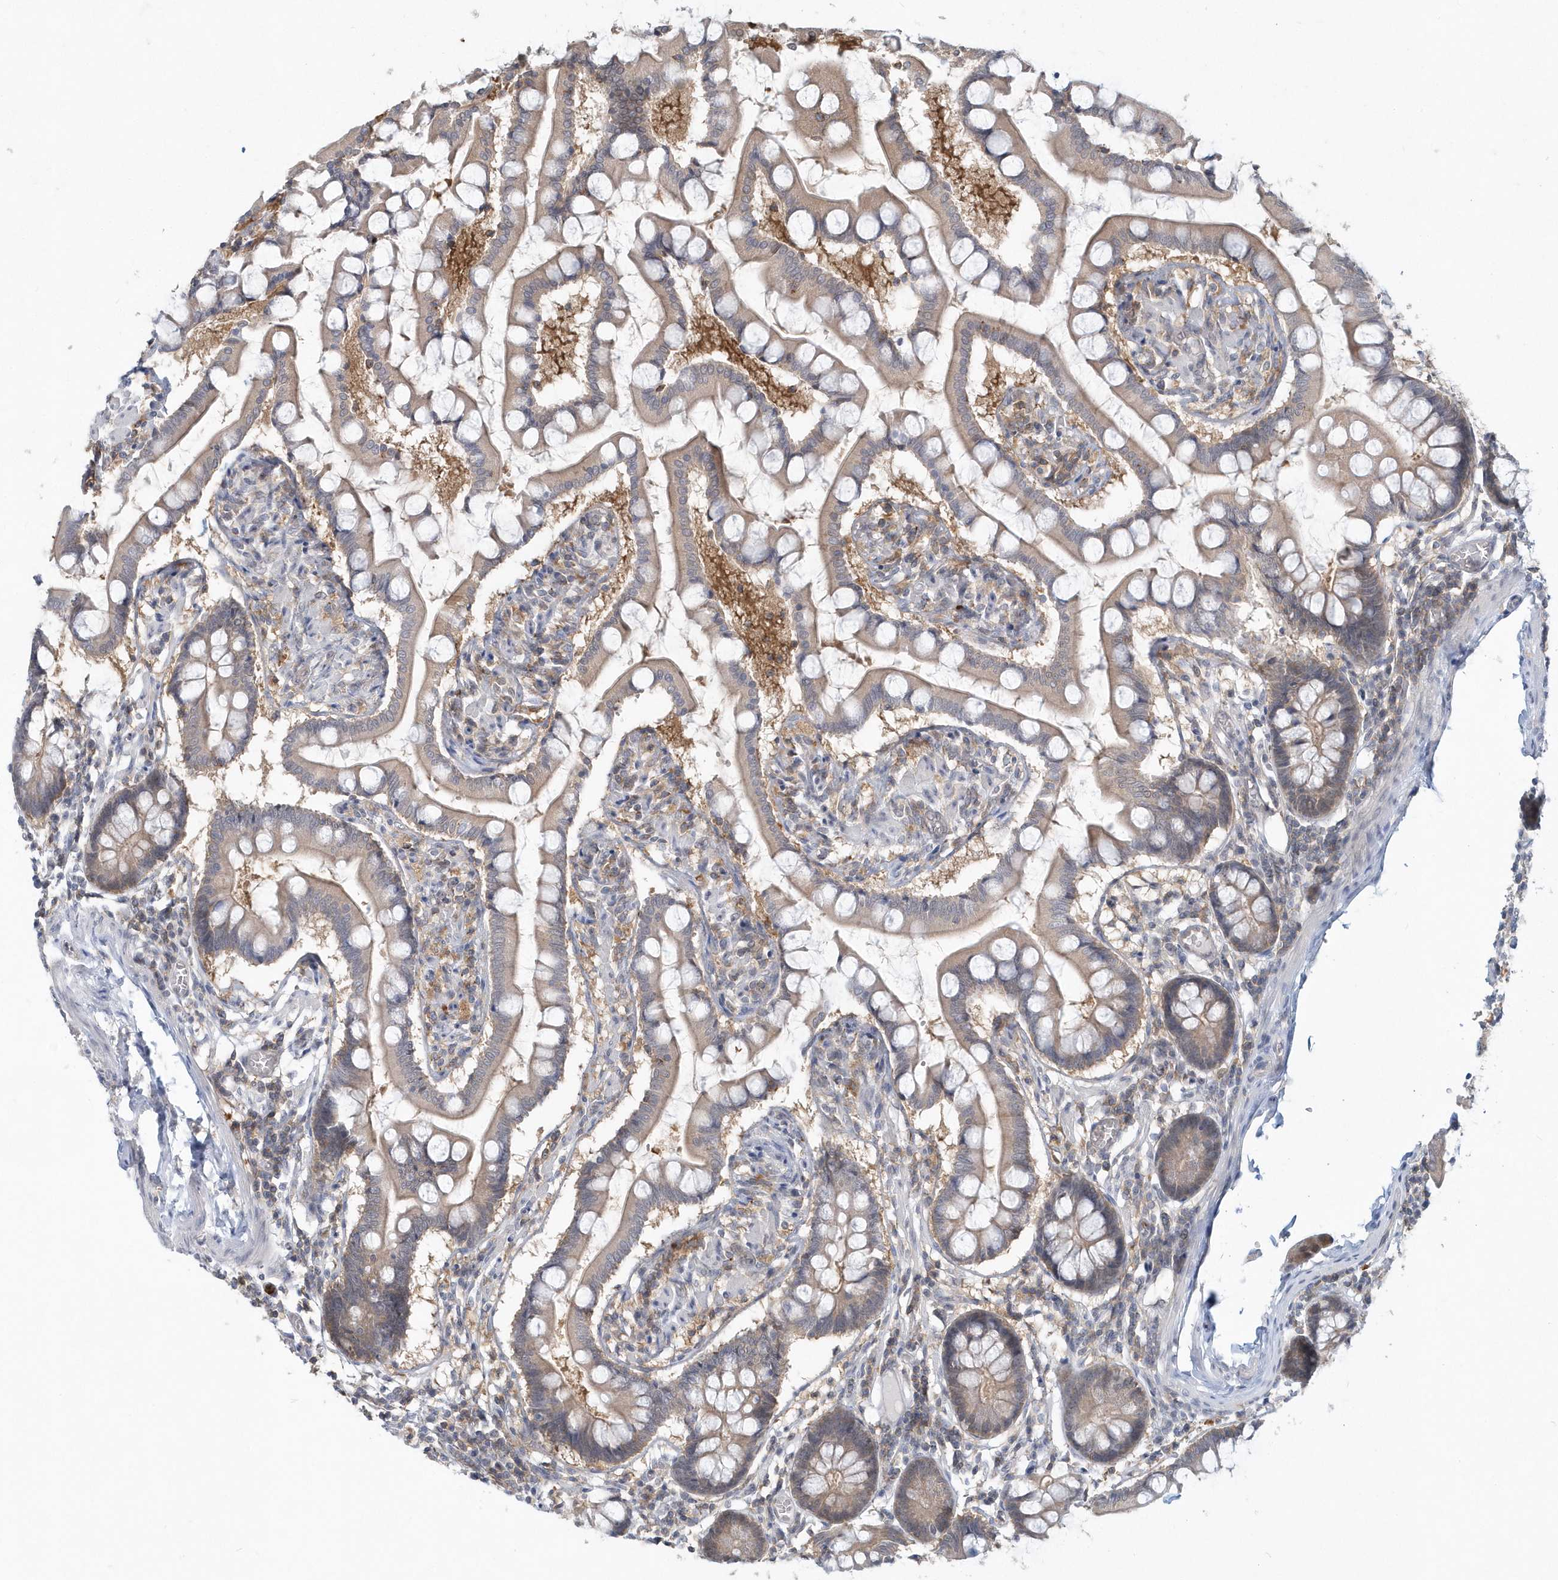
{"staining": {"intensity": "moderate", "quantity": "<25%", "location": "cytoplasmic/membranous"}, "tissue": "small intestine", "cell_type": "Glandular cells", "image_type": "normal", "snomed": [{"axis": "morphology", "description": "Normal tissue, NOS"}, {"axis": "topography", "description": "Small intestine"}], "caption": "This micrograph reveals immunohistochemistry staining of unremarkable small intestine, with low moderate cytoplasmic/membranous expression in about <25% of glandular cells.", "gene": "RNF7", "patient": {"sex": "male", "age": 41}}